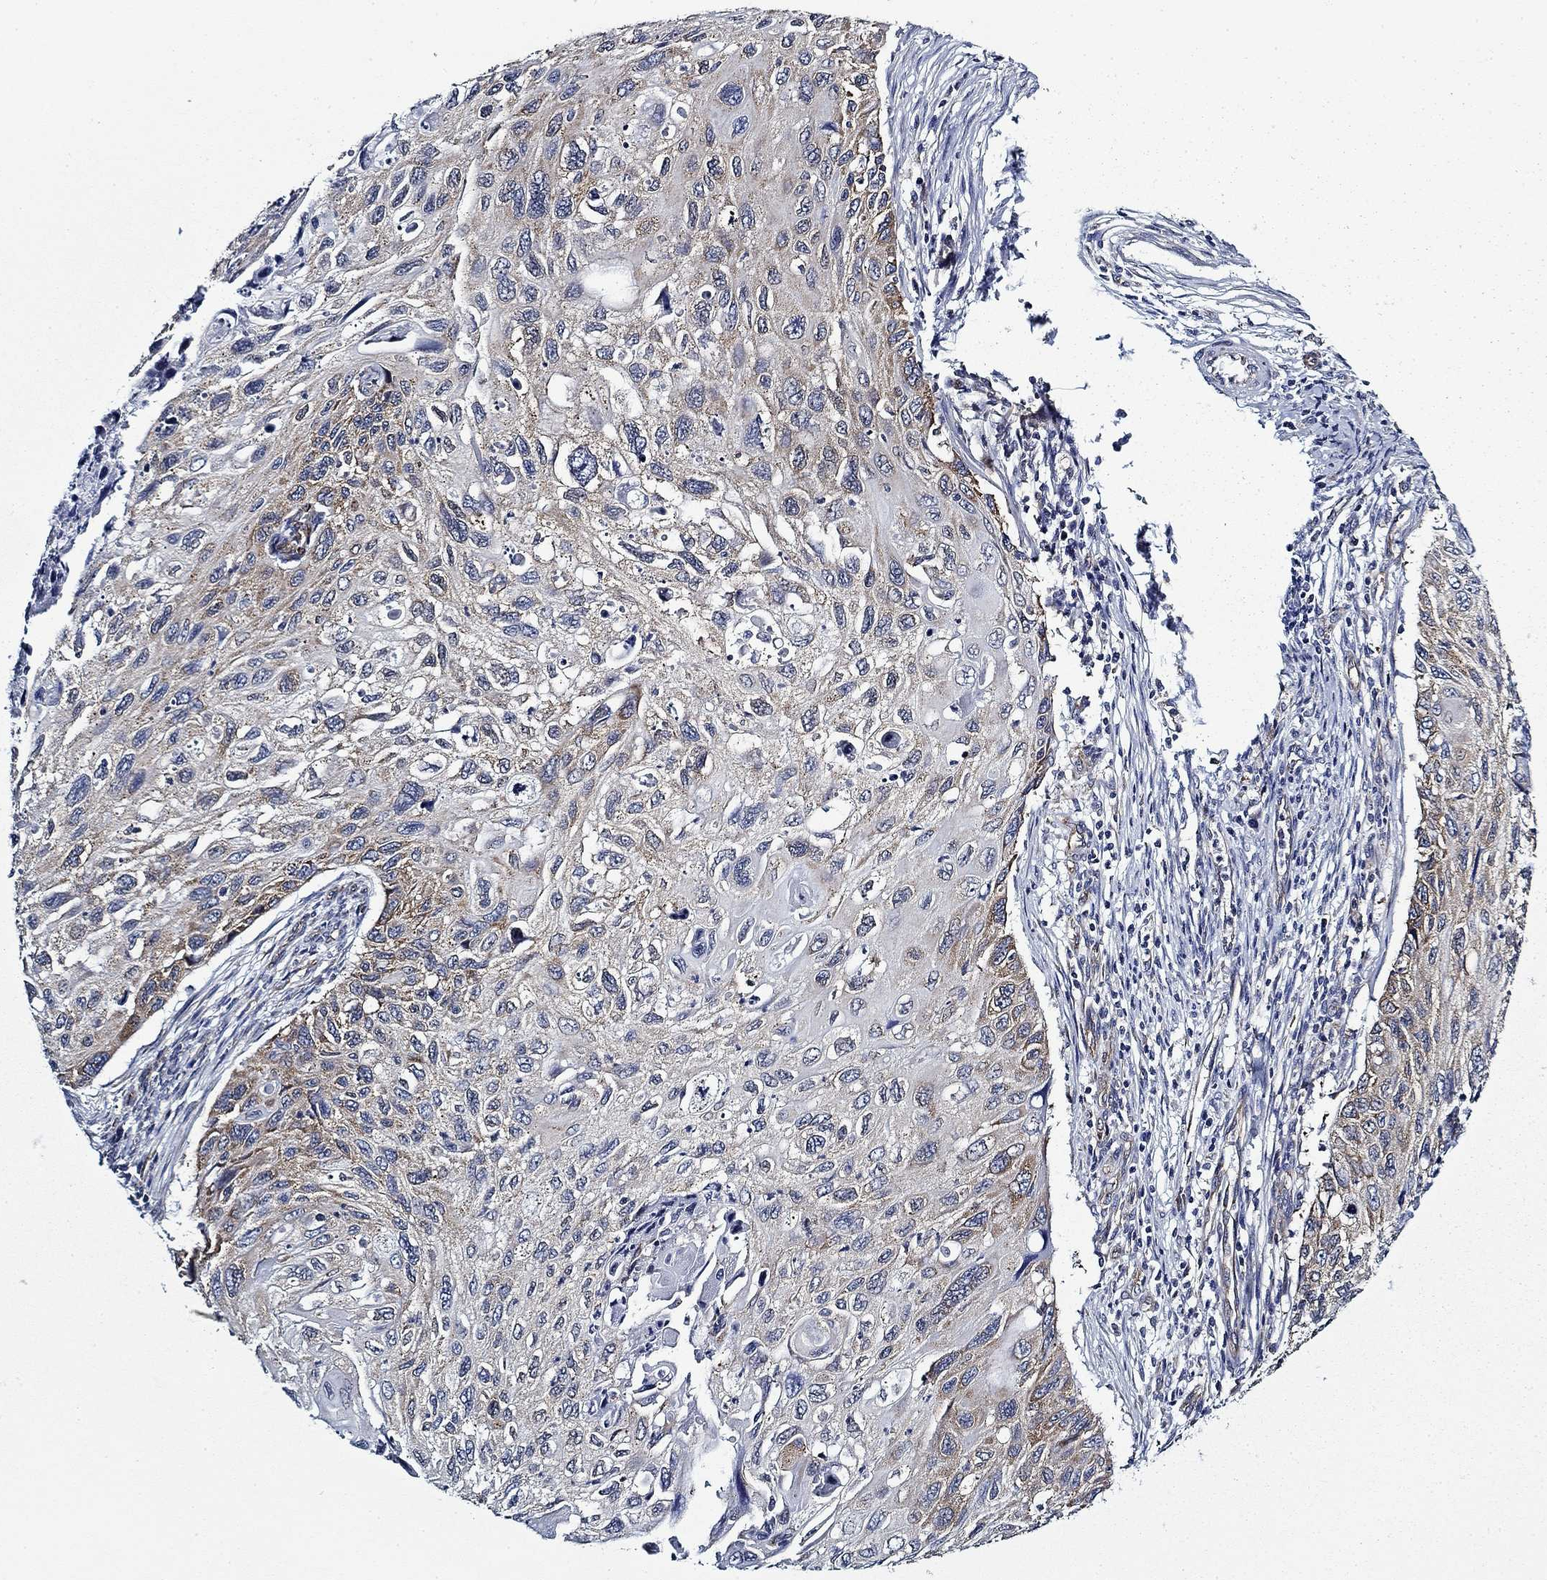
{"staining": {"intensity": "moderate", "quantity": "<25%", "location": "cytoplasmic/membranous"}, "tissue": "cervical cancer", "cell_type": "Tumor cells", "image_type": "cancer", "snomed": [{"axis": "morphology", "description": "Squamous cell carcinoma, NOS"}, {"axis": "topography", "description": "Cervix"}], "caption": "Moderate cytoplasmic/membranous expression for a protein is identified in about <25% of tumor cells of cervical cancer using immunohistochemistry.", "gene": "FXR1", "patient": {"sex": "female", "age": 70}}